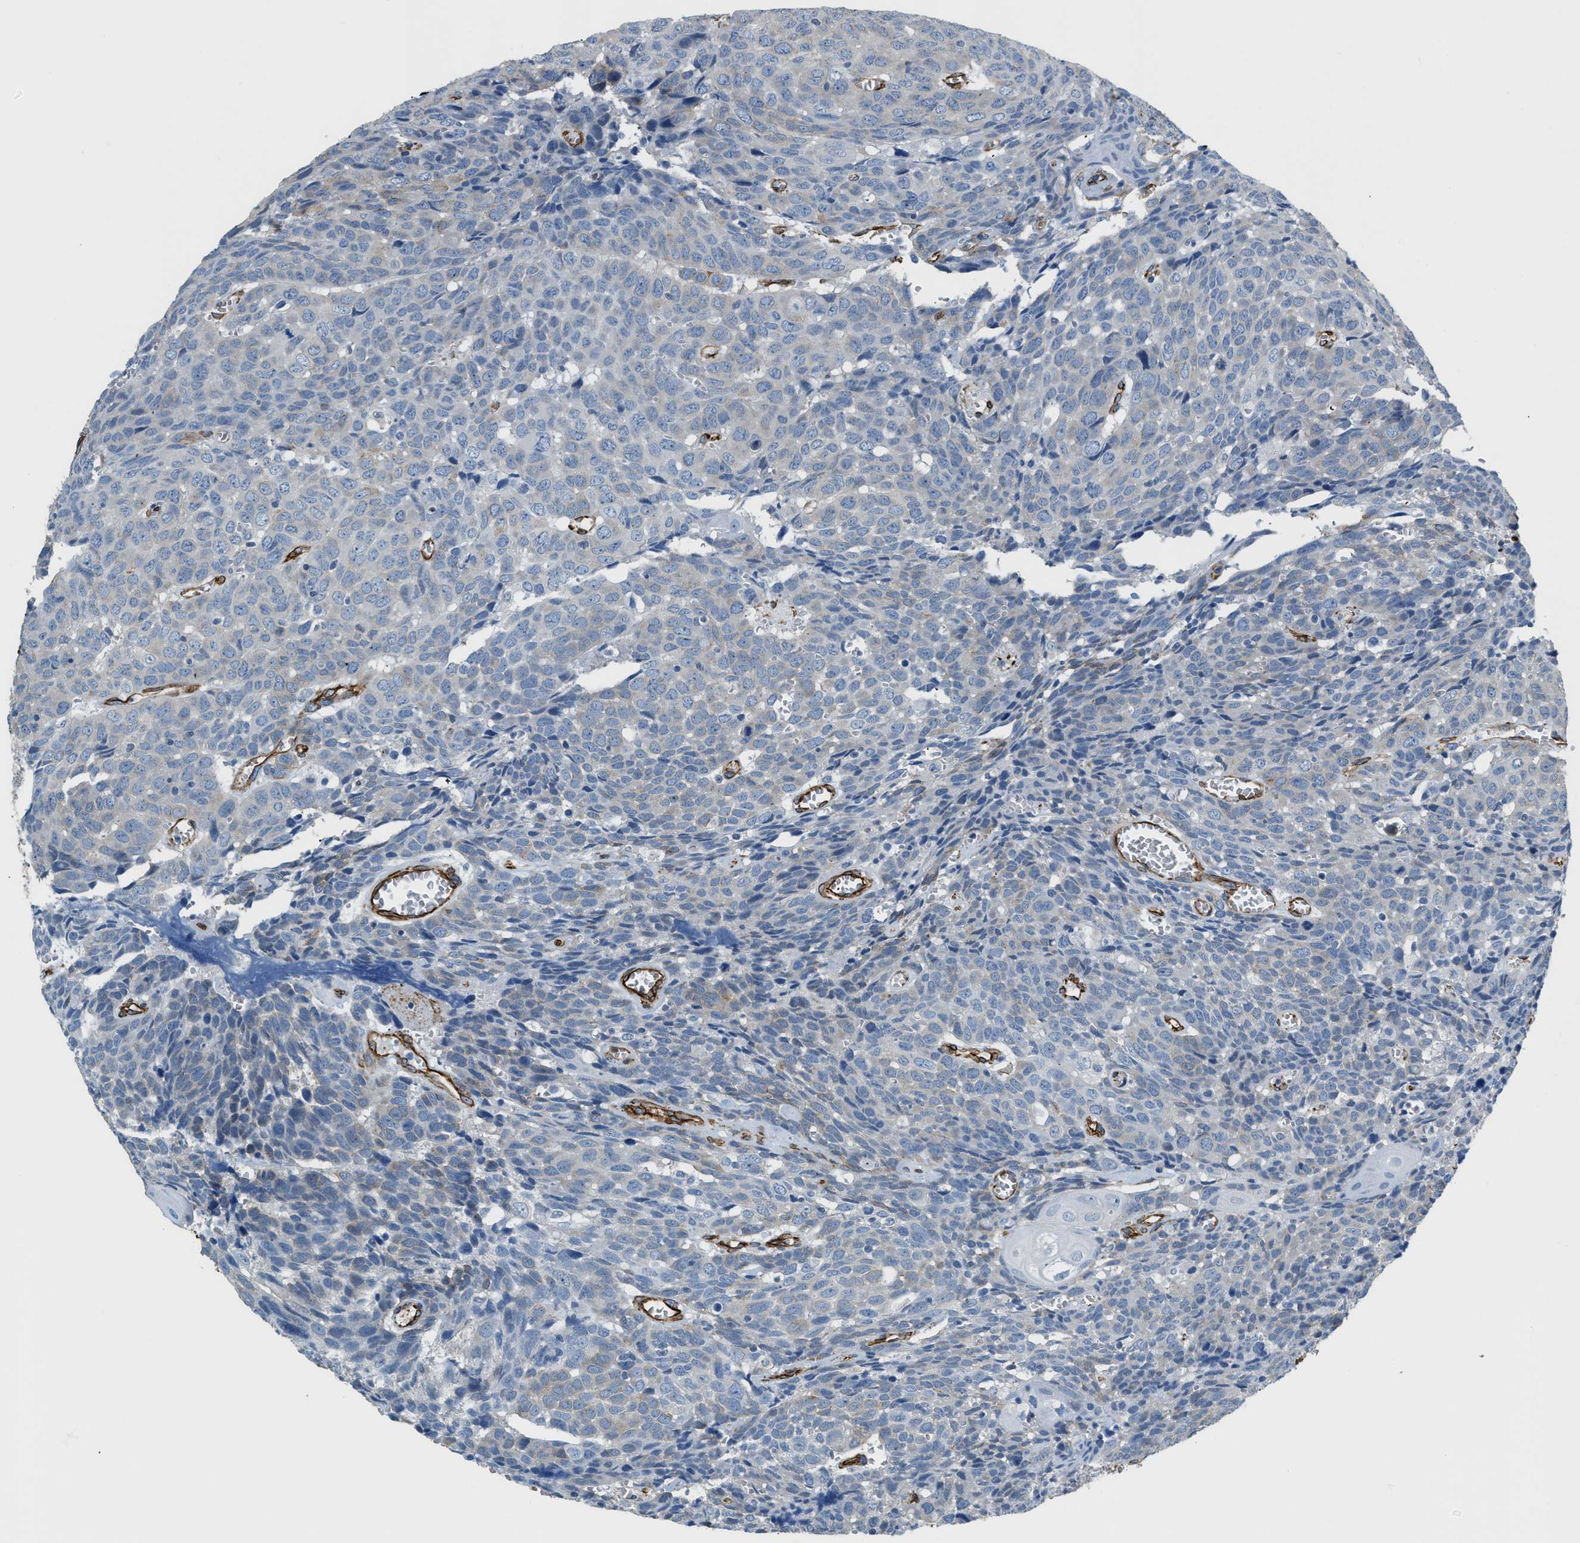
{"staining": {"intensity": "weak", "quantity": ">75%", "location": "cytoplasmic/membranous"}, "tissue": "head and neck cancer", "cell_type": "Tumor cells", "image_type": "cancer", "snomed": [{"axis": "morphology", "description": "Squamous cell carcinoma, NOS"}, {"axis": "topography", "description": "Head-Neck"}], "caption": "DAB immunohistochemical staining of head and neck cancer (squamous cell carcinoma) demonstrates weak cytoplasmic/membranous protein expression in approximately >75% of tumor cells.", "gene": "TMEM43", "patient": {"sex": "male", "age": 66}}